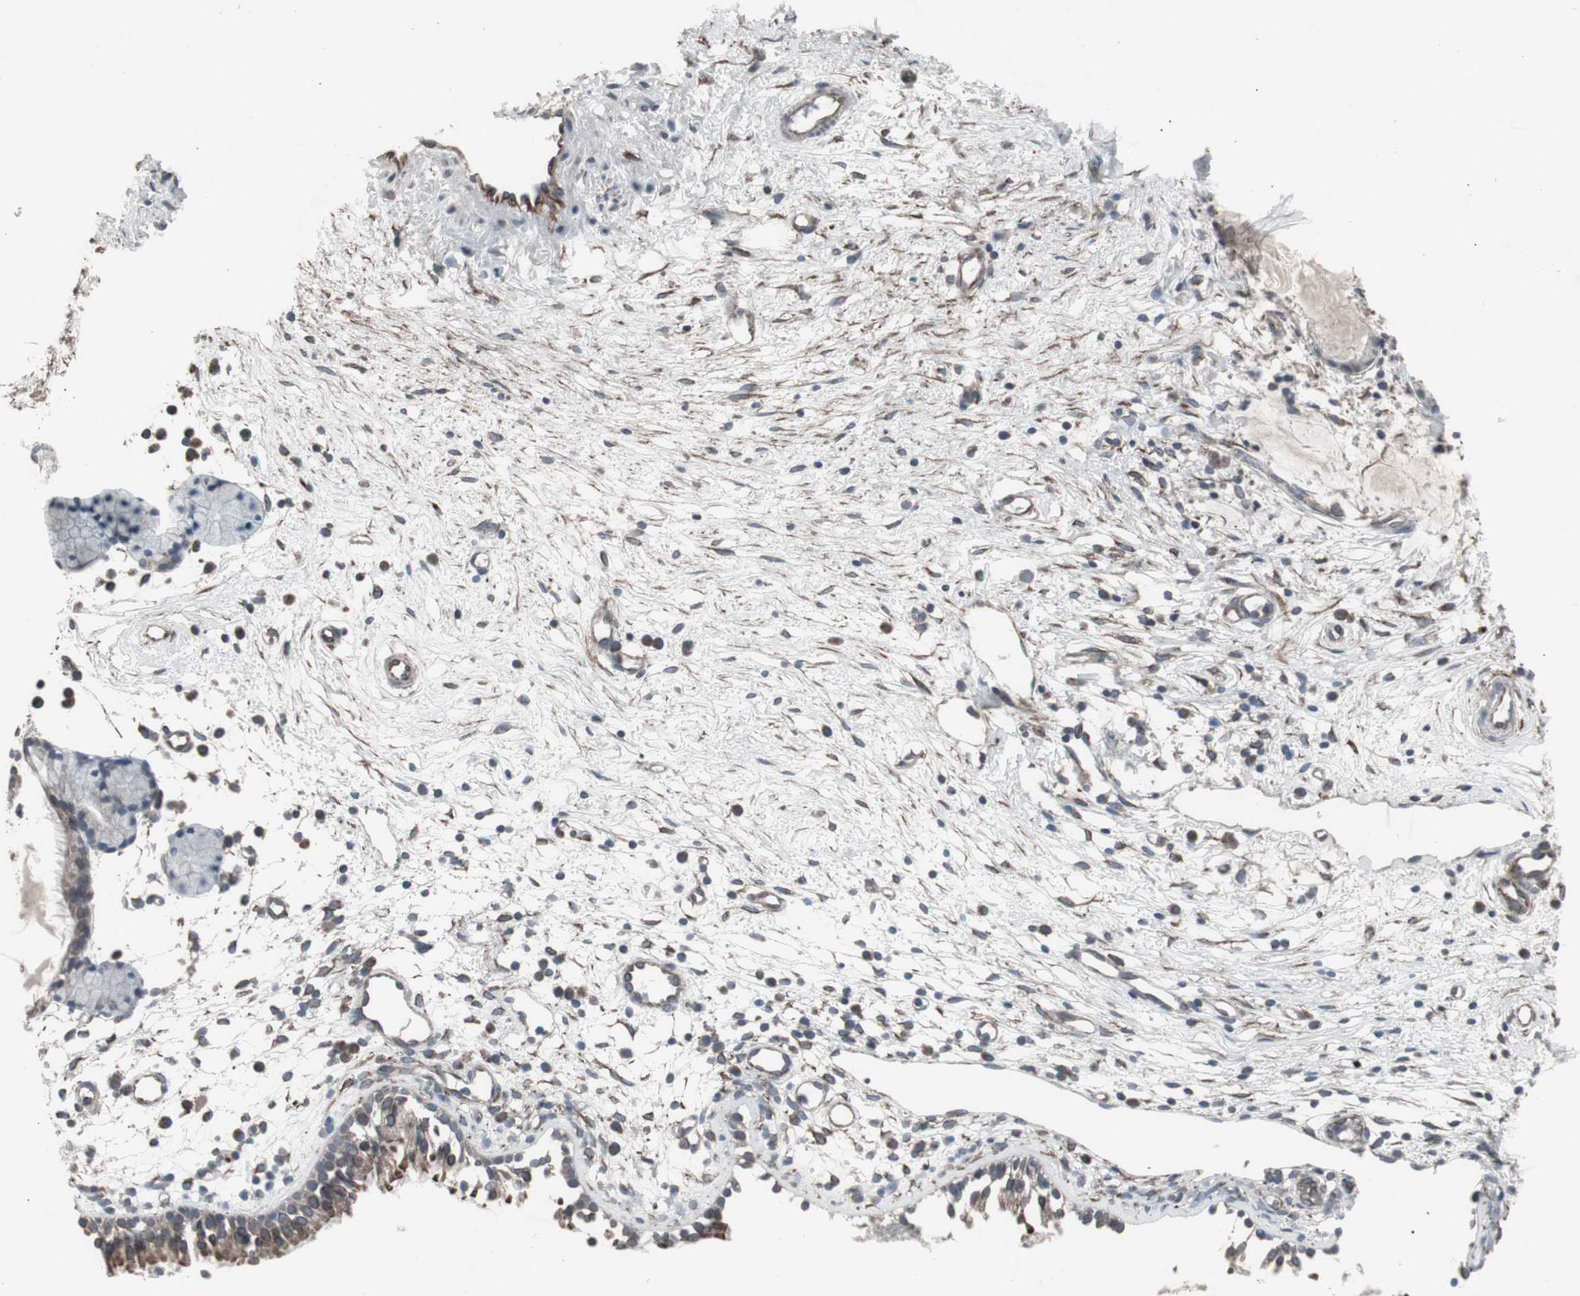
{"staining": {"intensity": "weak", "quantity": "25%-75%", "location": "cytoplasmic/membranous"}, "tissue": "nasopharynx", "cell_type": "Respiratory epithelial cells", "image_type": "normal", "snomed": [{"axis": "morphology", "description": "Normal tissue, NOS"}, {"axis": "topography", "description": "Nasopharynx"}], "caption": "High-power microscopy captured an immunohistochemistry (IHC) photomicrograph of normal nasopharynx, revealing weak cytoplasmic/membranous positivity in about 25%-75% of respiratory epithelial cells.", "gene": "SSTR2", "patient": {"sex": "male", "age": 21}}